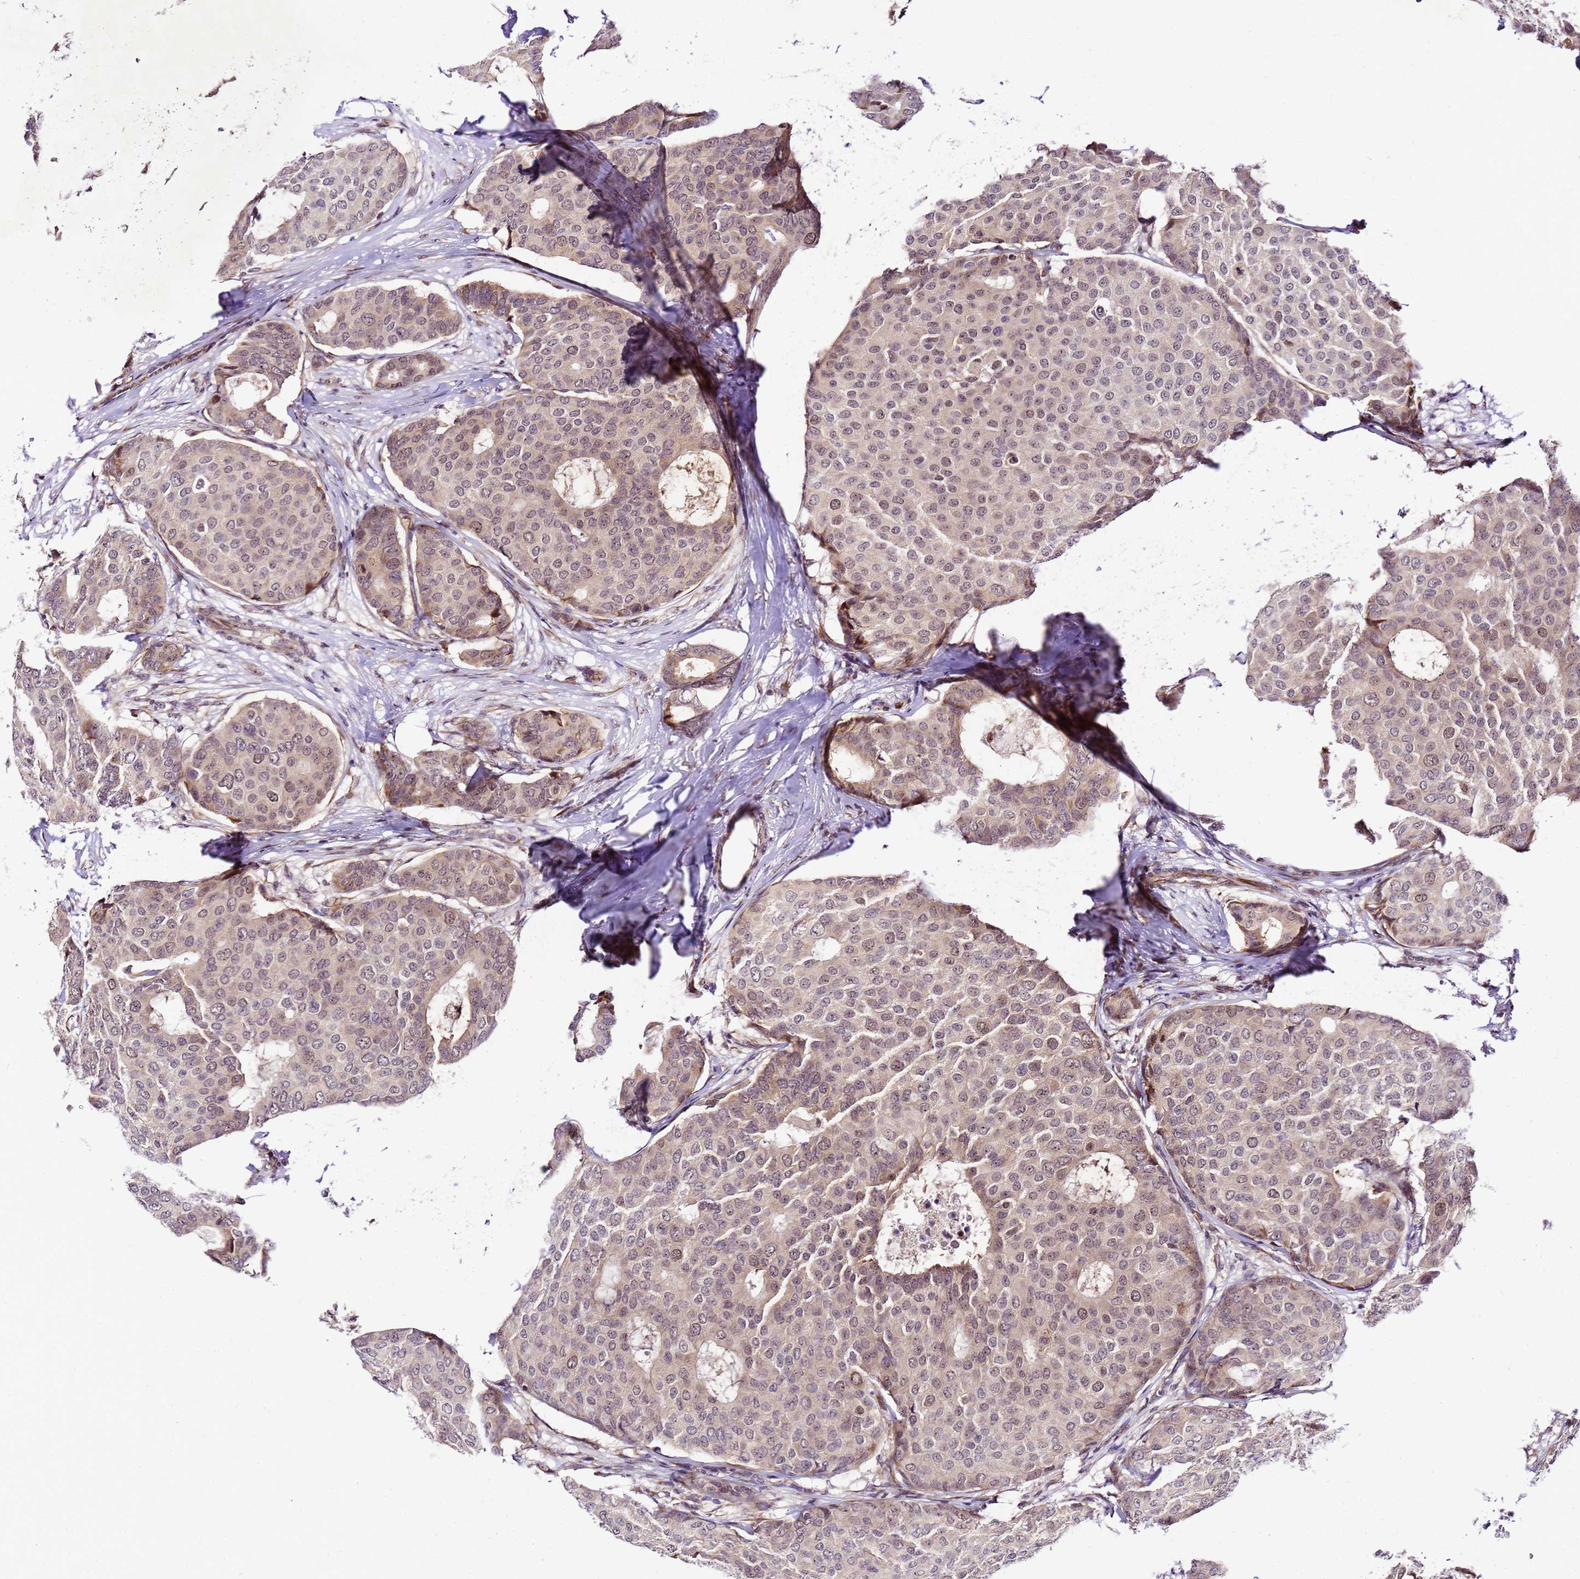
{"staining": {"intensity": "weak", "quantity": "25%-75%", "location": "nuclear"}, "tissue": "breast cancer", "cell_type": "Tumor cells", "image_type": "cancer", "snomed": [{"axis": "morphology", "description": "Duct carcinoma"}, {"axis": "topography", "description": "Breast"}], "caption": "Human breast intraductal carcinoma stained with a brown dye reveals weak nuclear positive positivity in about 25%-75% of tumor cells.", "gene": "SLX4IP", "patient": {"sex": "female", "age": 75}}